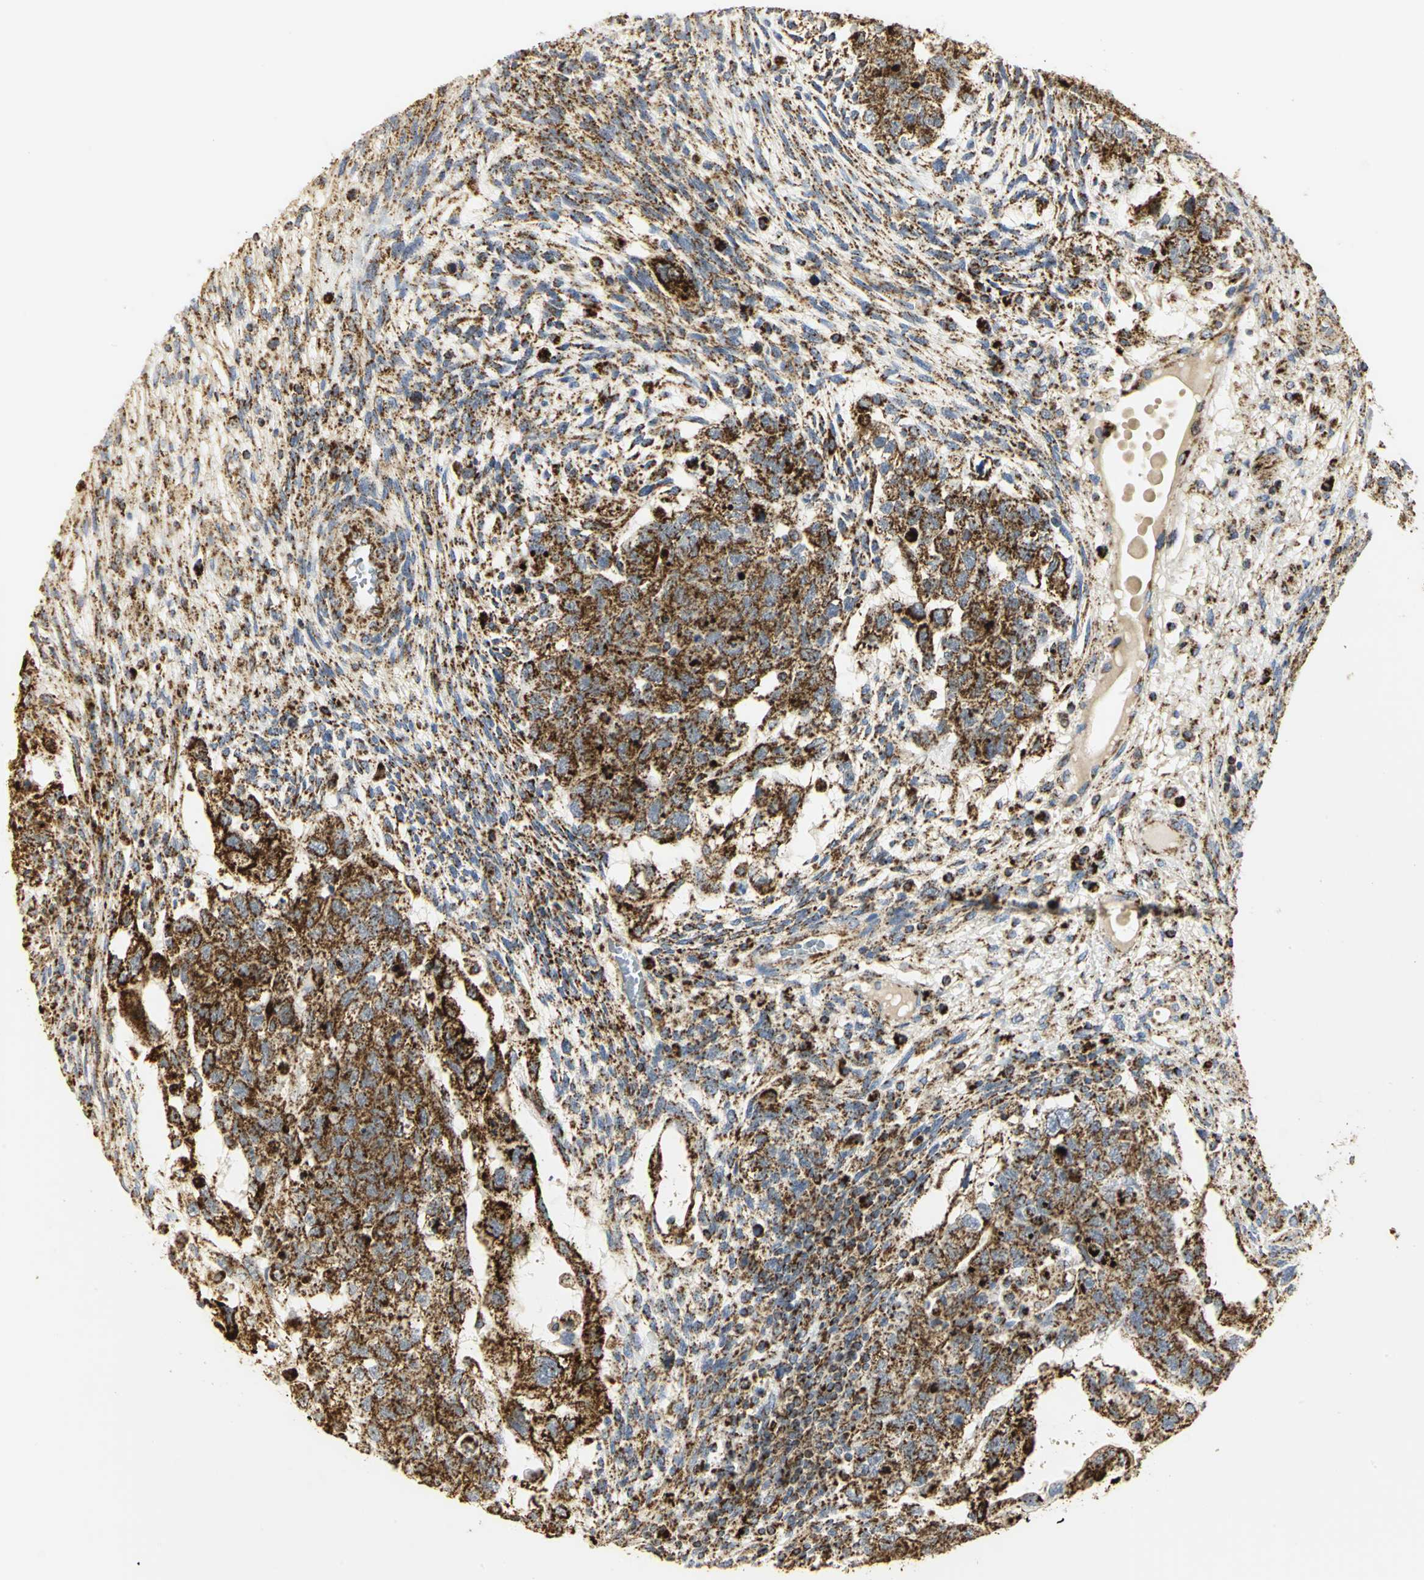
{"staining": {"intensity": "strong", "quantity": ">75%", "location": "cytoplasmic/membranous"}, "tissue": "testis cancer", "cell_type": "Tumor cells", "image_type": "cancer", "snomed": [{"axis": "morphology", "description": "Normal tissue, NOS"}, {"axis": "morphology", "description": "Carcinoma, Embryonal, NOS"}, {"axis": "topography", "description": "Testis"}], "caption": "This is a histology image of IHC staining of testis embryonal carcinoma, which shows strong positivity in the cytoplasmic/membranous of tumor cells.", "gene": "VDAC1", "patient": {"sex": "male", "age": 36}}